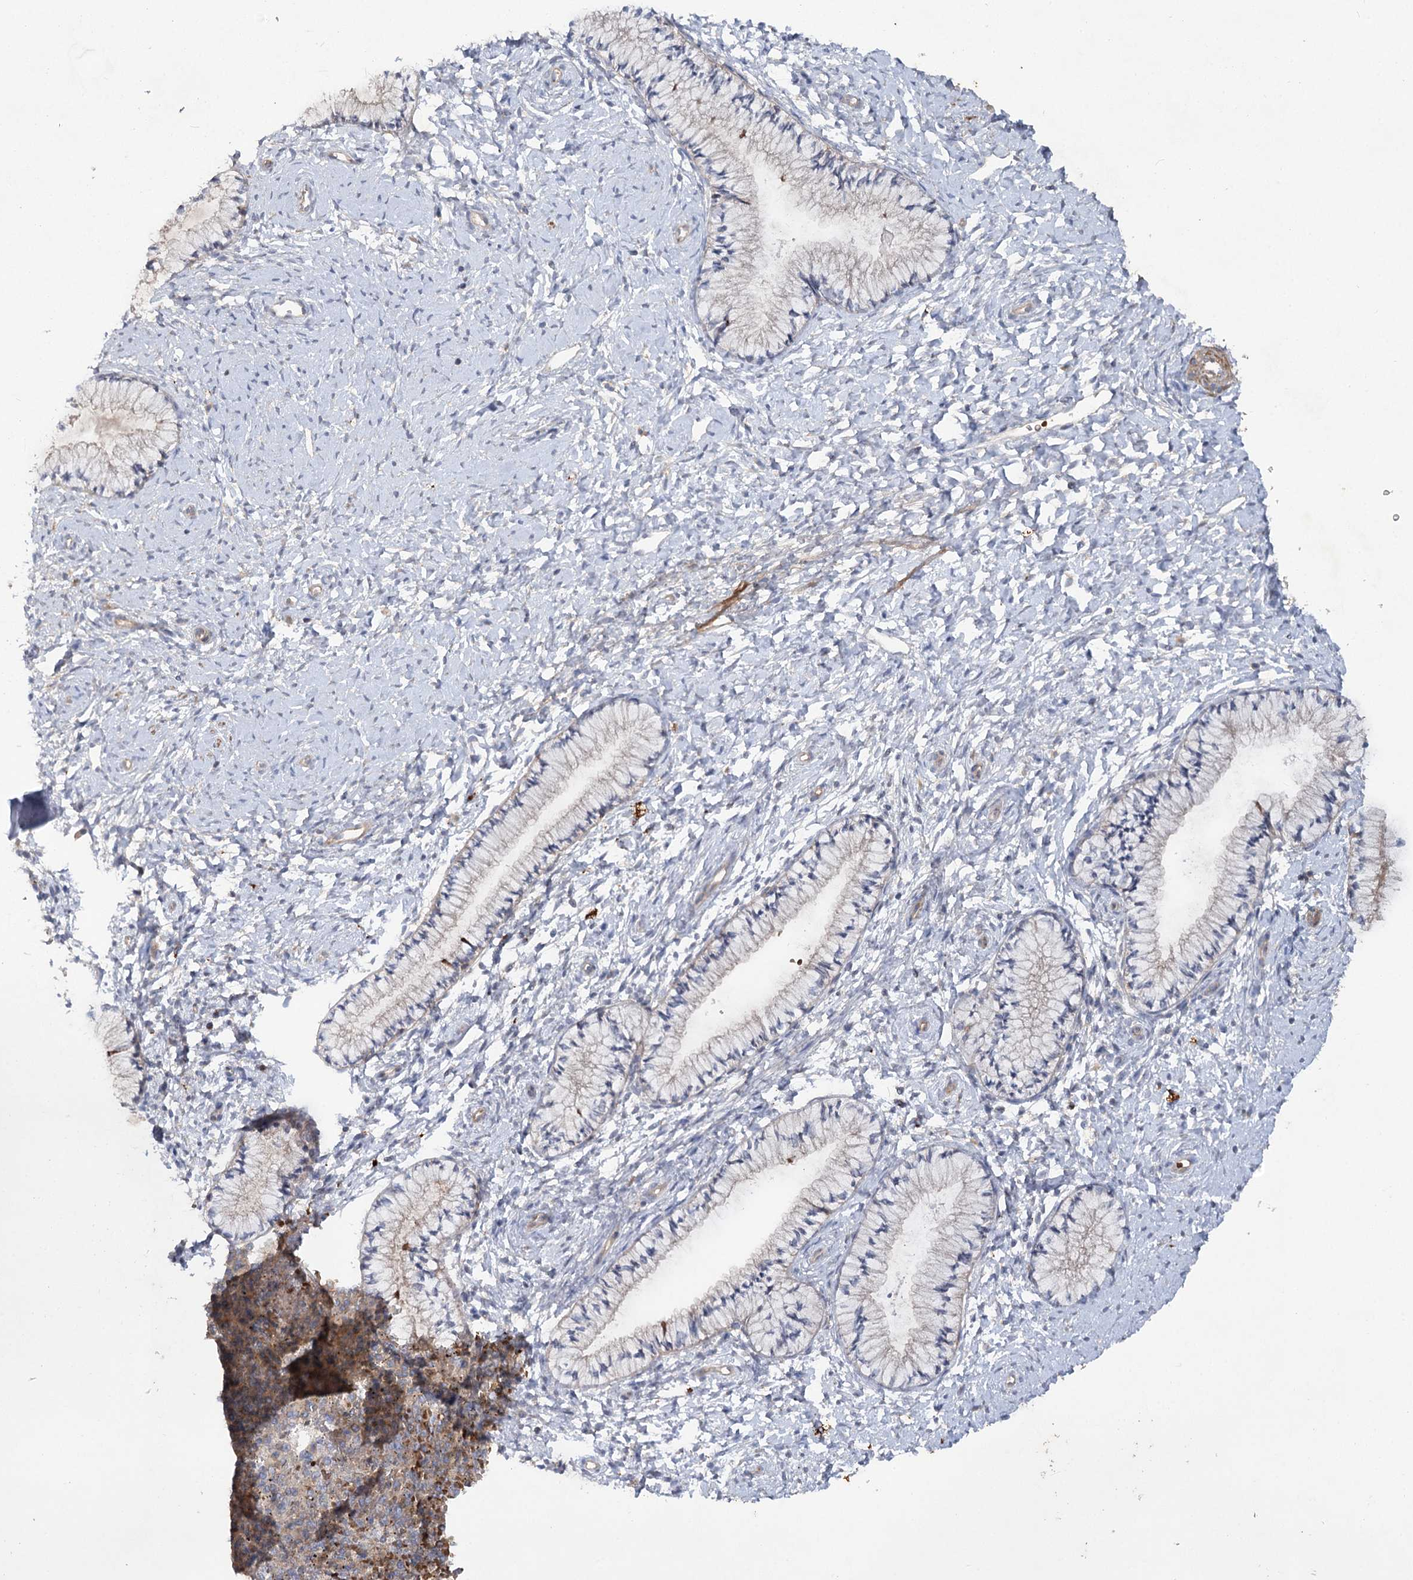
{"staining": {"intensity": "weak", "quantity": "<25%", "location": "cytoplasmic/membranous"}, "tissue": "cervix", "cell_type": "Glandular cells", "image_type": "normal", "snomed": [{"axis": "morphology", "description": "Normal tissue, NOS"}, {"axis": "topography", "description": "Cervix"}], "caption": "IHC of normal human cervix shows no positivity in glandular cells.", "gene": "KIAA0825", "patient": {"sex": "female", "age": 33}}